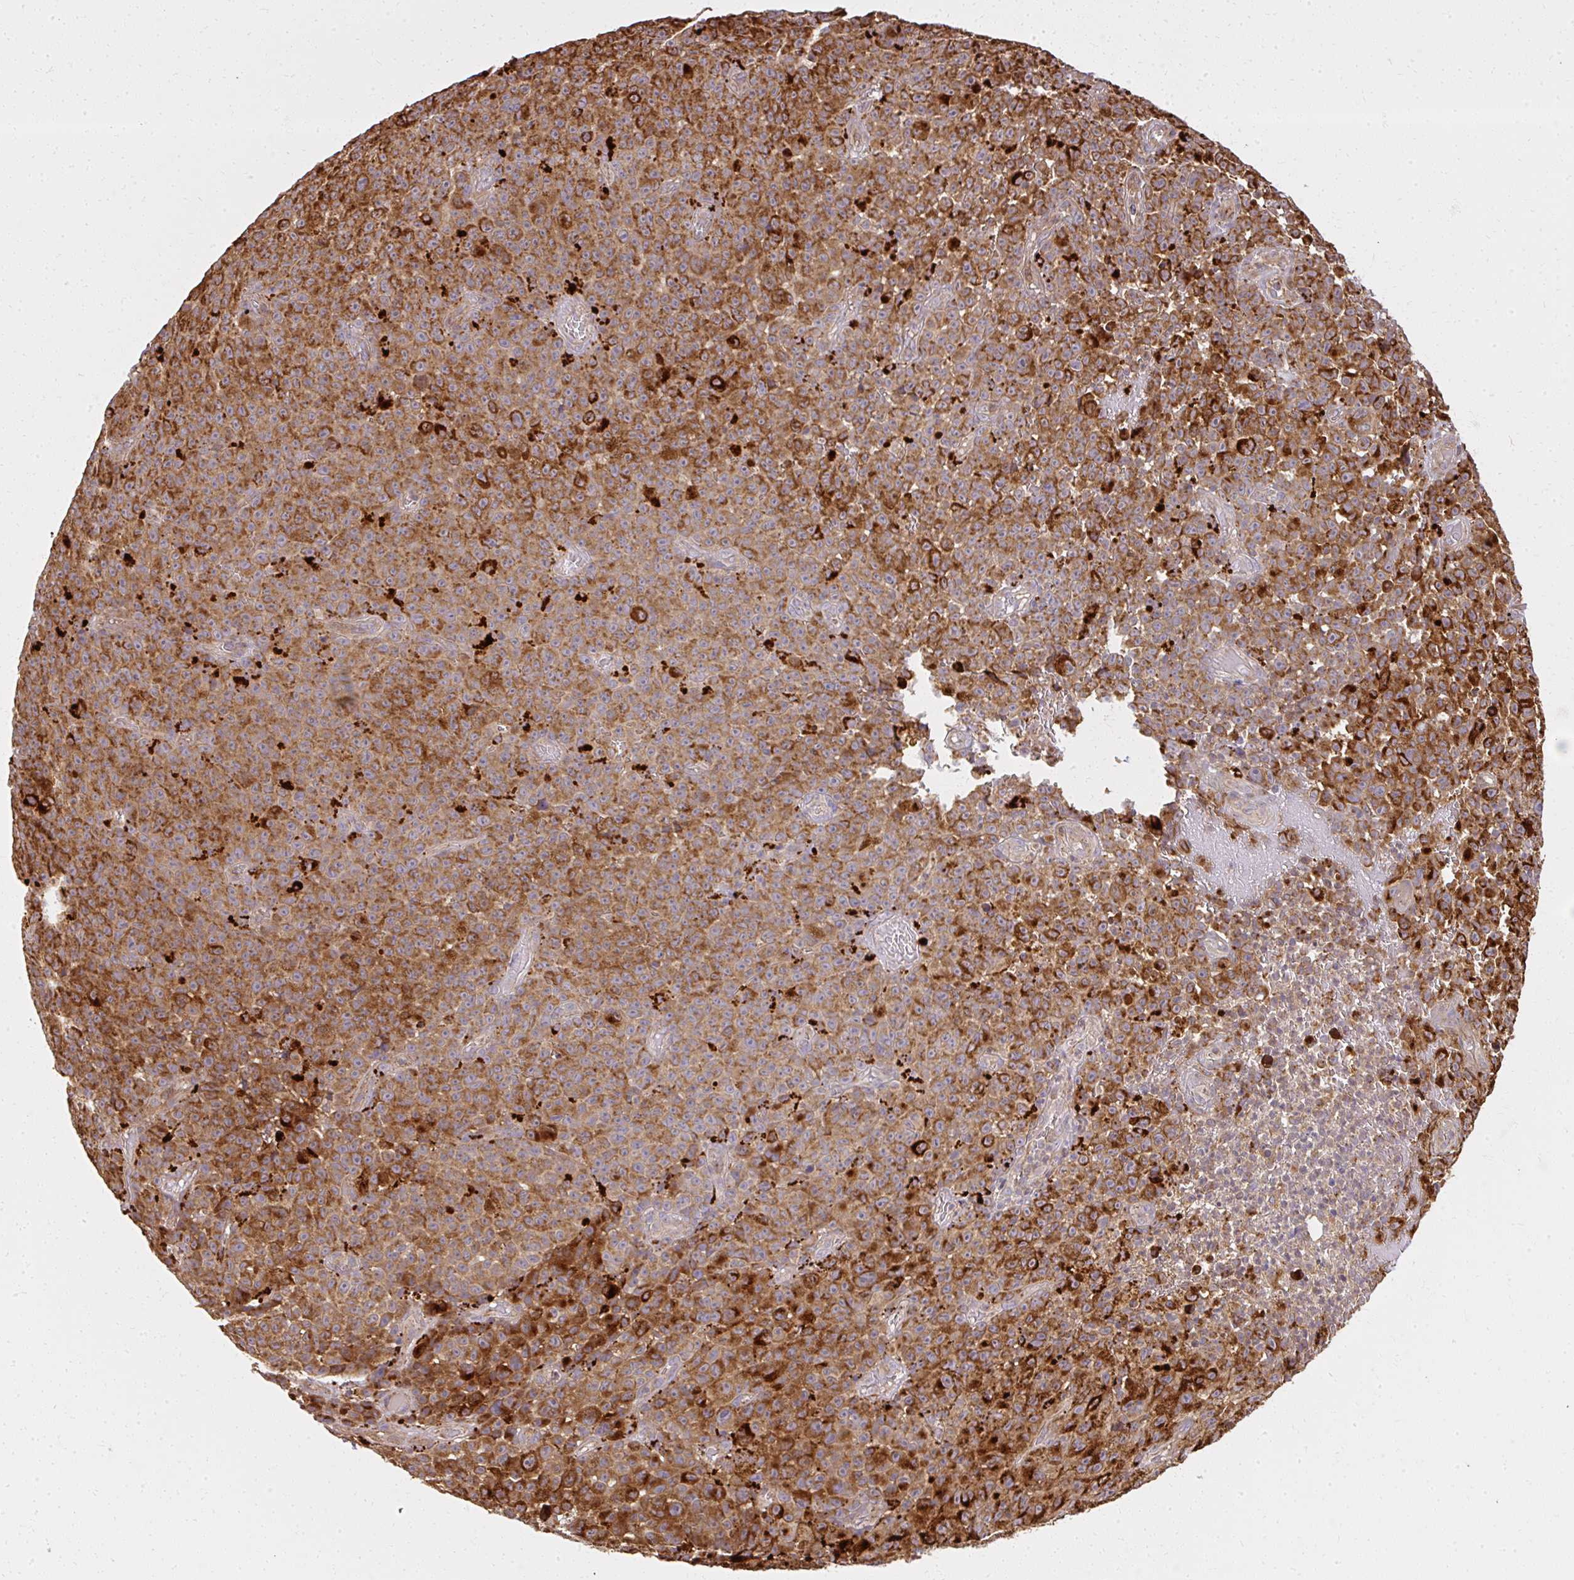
{"staining": {"intensity": "strong", "quantity": ">75%", "location": "cytoplasmic/membranous"}, "tissue": "melanoma", "cell_type": "Tumor cells", "image_type": "cancer", "snomed": [{"axis": "morphology", "description": "Malignant melanoma, NOS"}, {"axis": "topography", "description": "Skin"}], "caption": "High-power microscopy captured an IHC photomicrograph of malignant melanoma, revealing strong cytoplasmic/membranous staining in approximately >75% of tumor cells.", "gene": "GNS", "patient": {"sex": "female", "age": 82}}